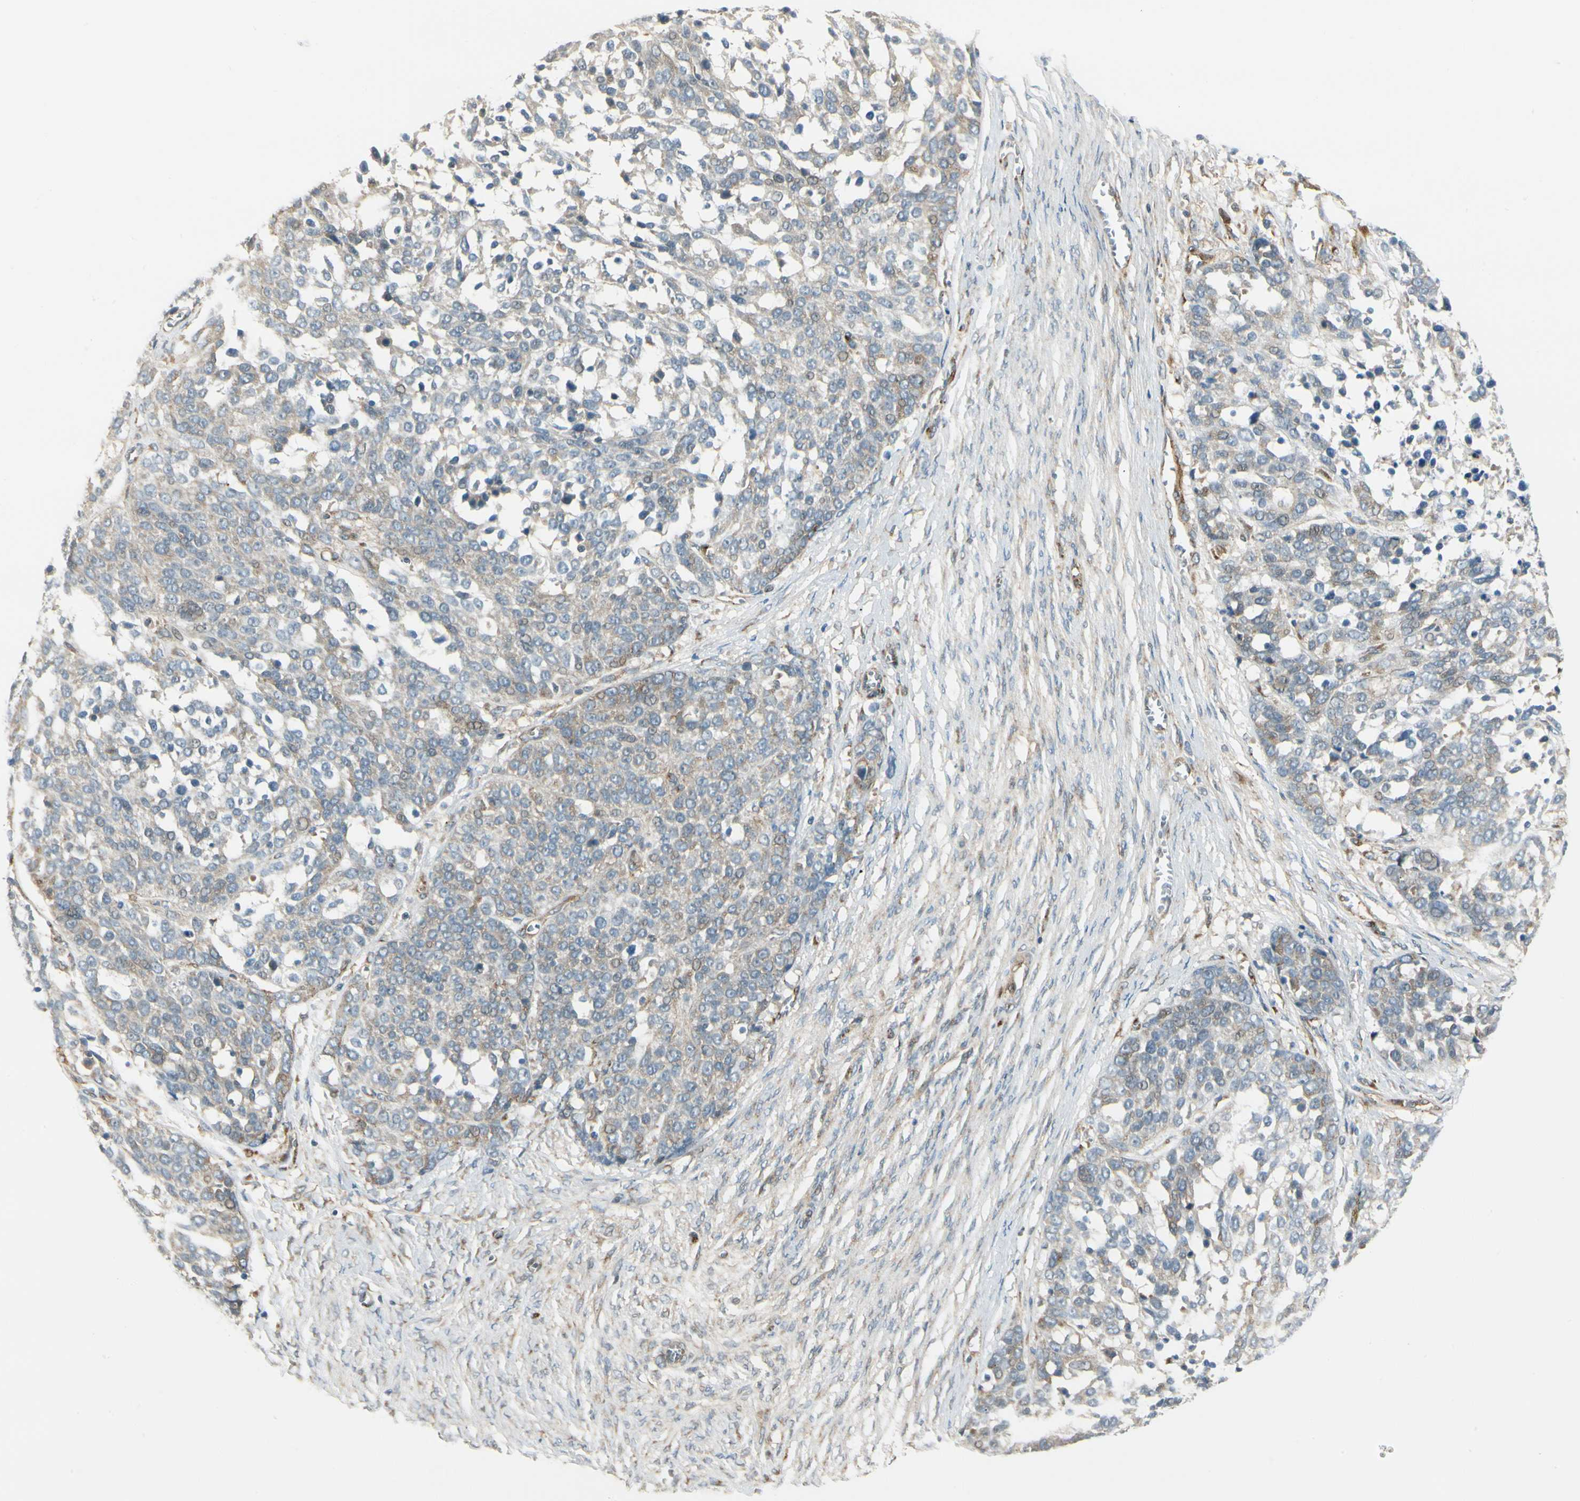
{"staining": {"intensity": "weak", "quantity": ">75%", "location": "cytoplasmic/membranous"}, "tissue": "ovarian cancer", "cell_type": "Tumor cells", "image_type": "cancer", "snomed": [{"axis": "morphology", "description": "Cystadenocarcinoma, serous, NOS"}, {"axis": "topography", "description": "Ovary"}], "caption": "Ovarian serous cystadenocarcinoma stained with immunohistochemistry (IHC) exhibits weak cytoplasmic/membranous staining in approximately >75% of tumor cells.", "gene": "MANSC1", "patient": {"sex": "female", "age": 44}}